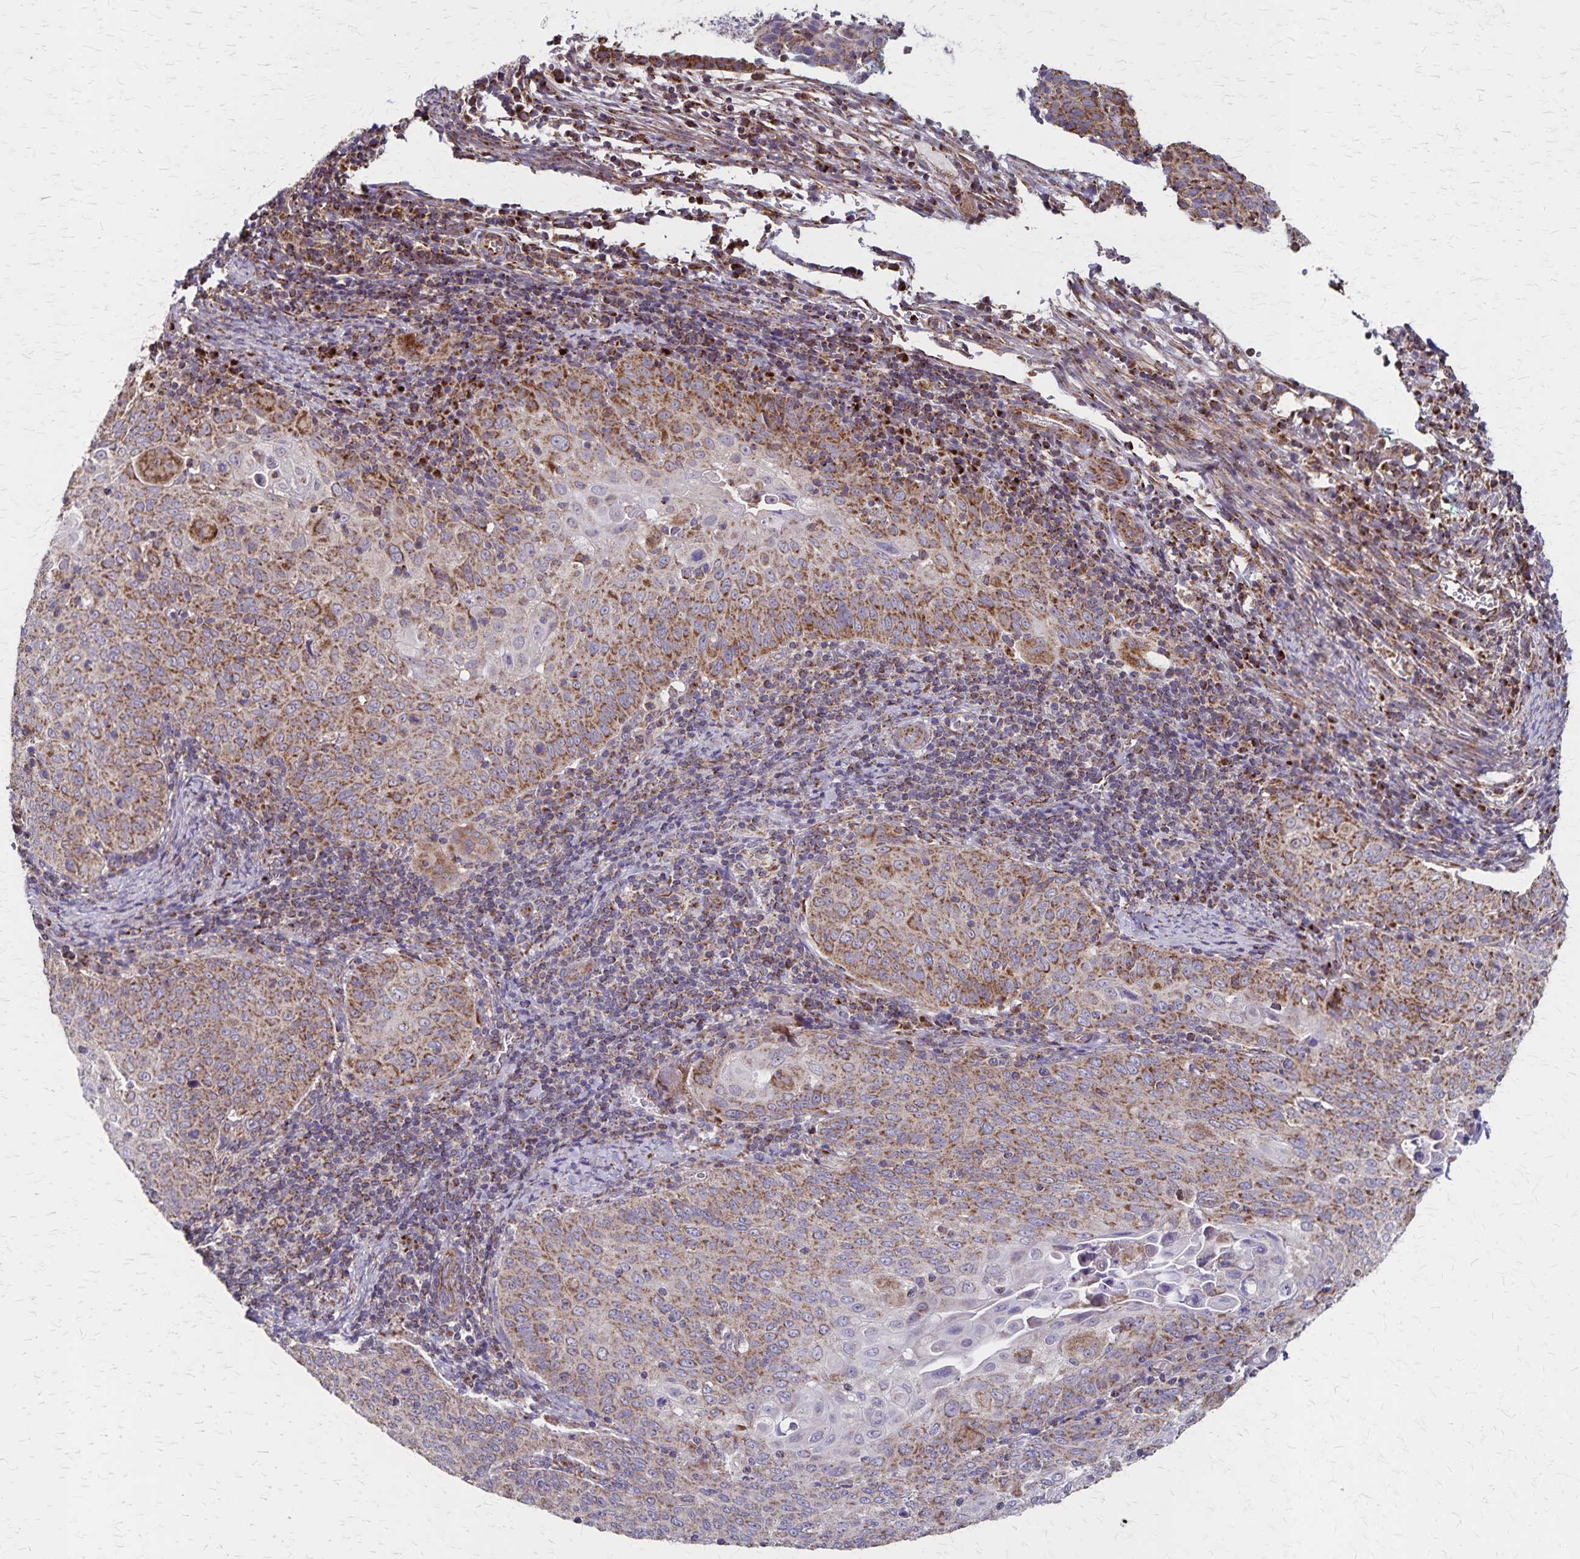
{"staining": {"intensity": "moderate", "quantity": ">75%", "location": "cytoplasmic/membranous"}, "tissue": "cervical cancer", "cell_type": "Tumor cells", "image_type": "cancer", "snomed": [{"axis": "morphology", "description": "Squamous cell carcinoma, NOS"}, {"axis": "topography", "description": "Cervix"}], "caption": "Immunohistochemical staining of squamous cell carcinoma (cervical) displays moderate cytoplasmic/membranous protein expression in approximately >75% of tumor cells. (DAB IHC with brightfield microscopy, high magnification).", "gene": "NFS1", "patient": {"sex": "female", "age": 65}}